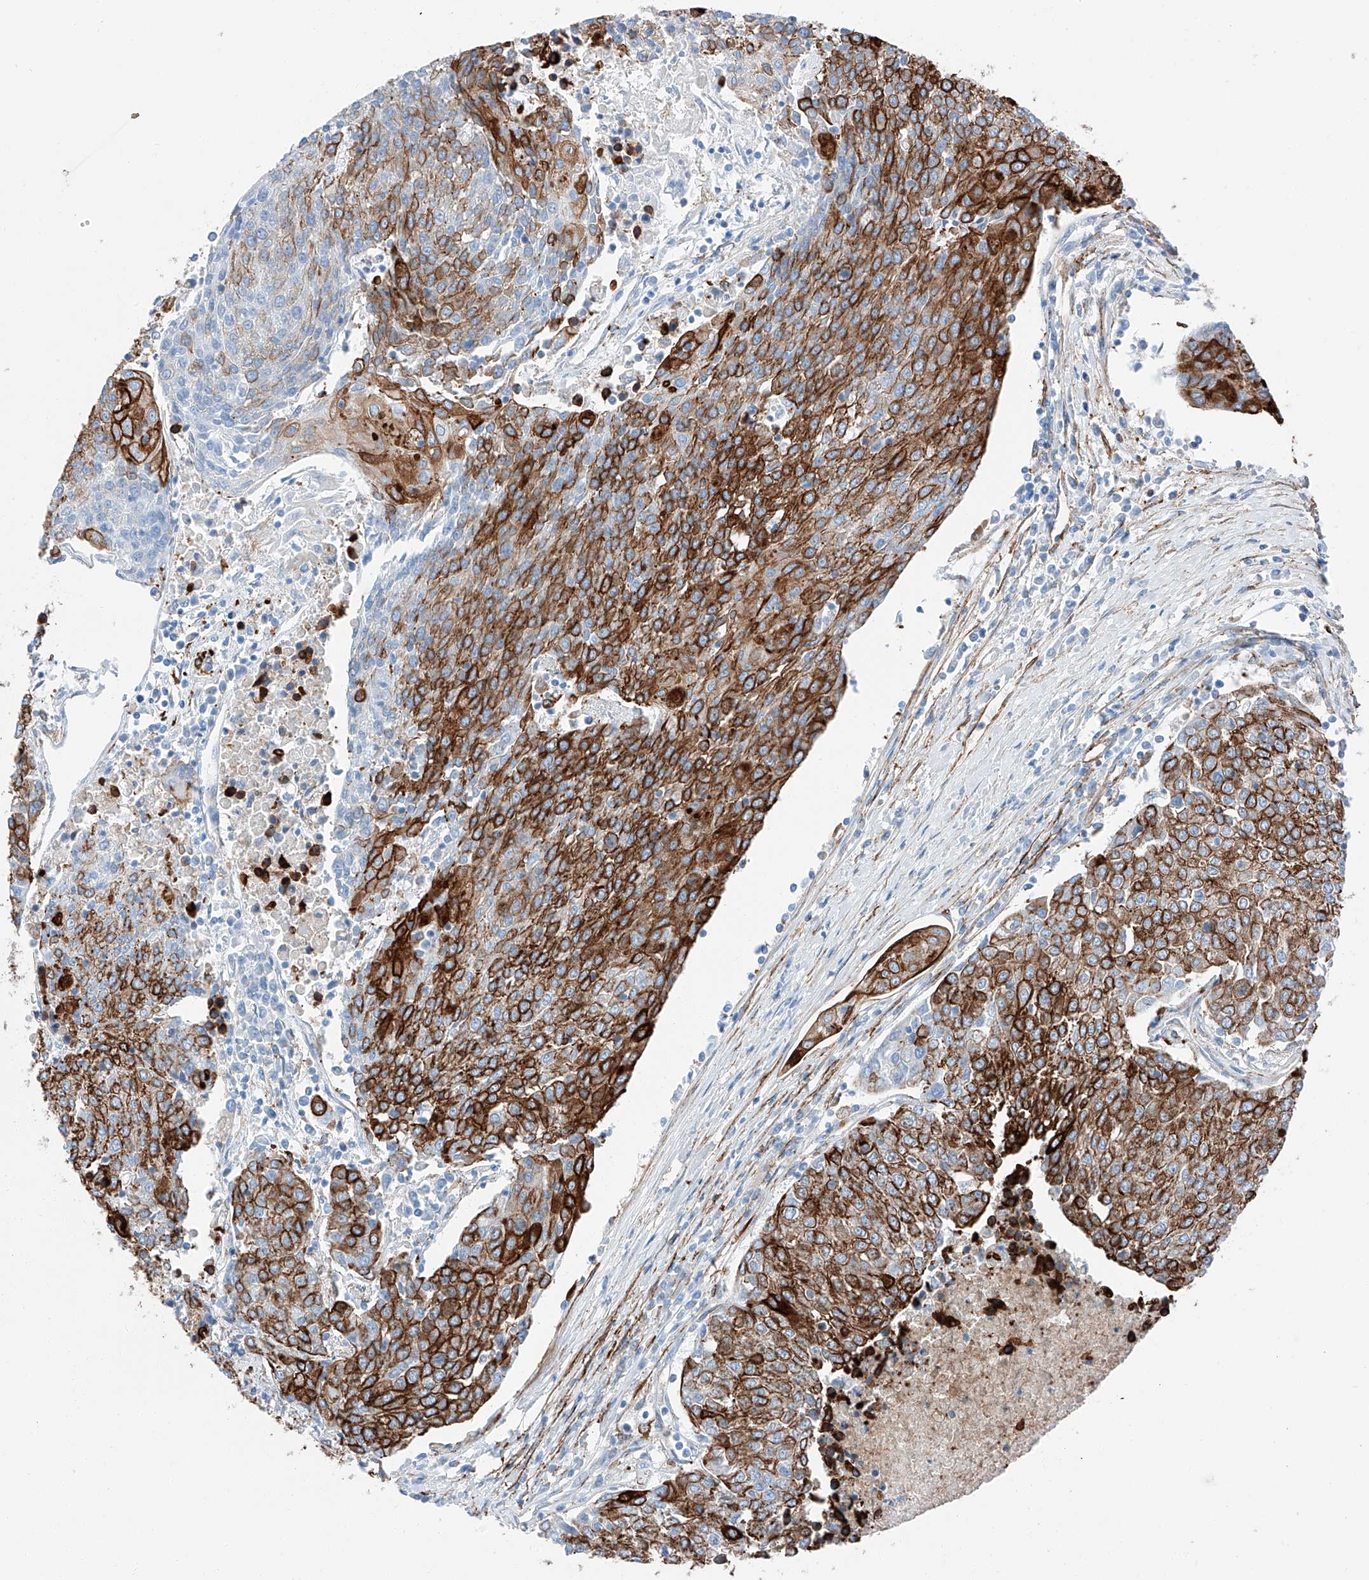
{"staining": {"intensity": "strong", "quantity": ">75%", "location": "cytoplasmic/membranous"}, "tissue": "urothelial cancer", "cell_type": "Tumor cells", "image_type": "cancer", "snomed": [{"axis": "morphology", "description": "Urothelial carcinoma, High grade"}, {"axis": "topography", "description": "Urinary bladder"}], "caption": "This is an image of immunohistochemistry staining of urothelial cancer, which shows strong positivity in the cytoplasmic/membranous of tumor cells.", "gene": "ZNF804A", "patient": {"sex": "female", "age": 85}}